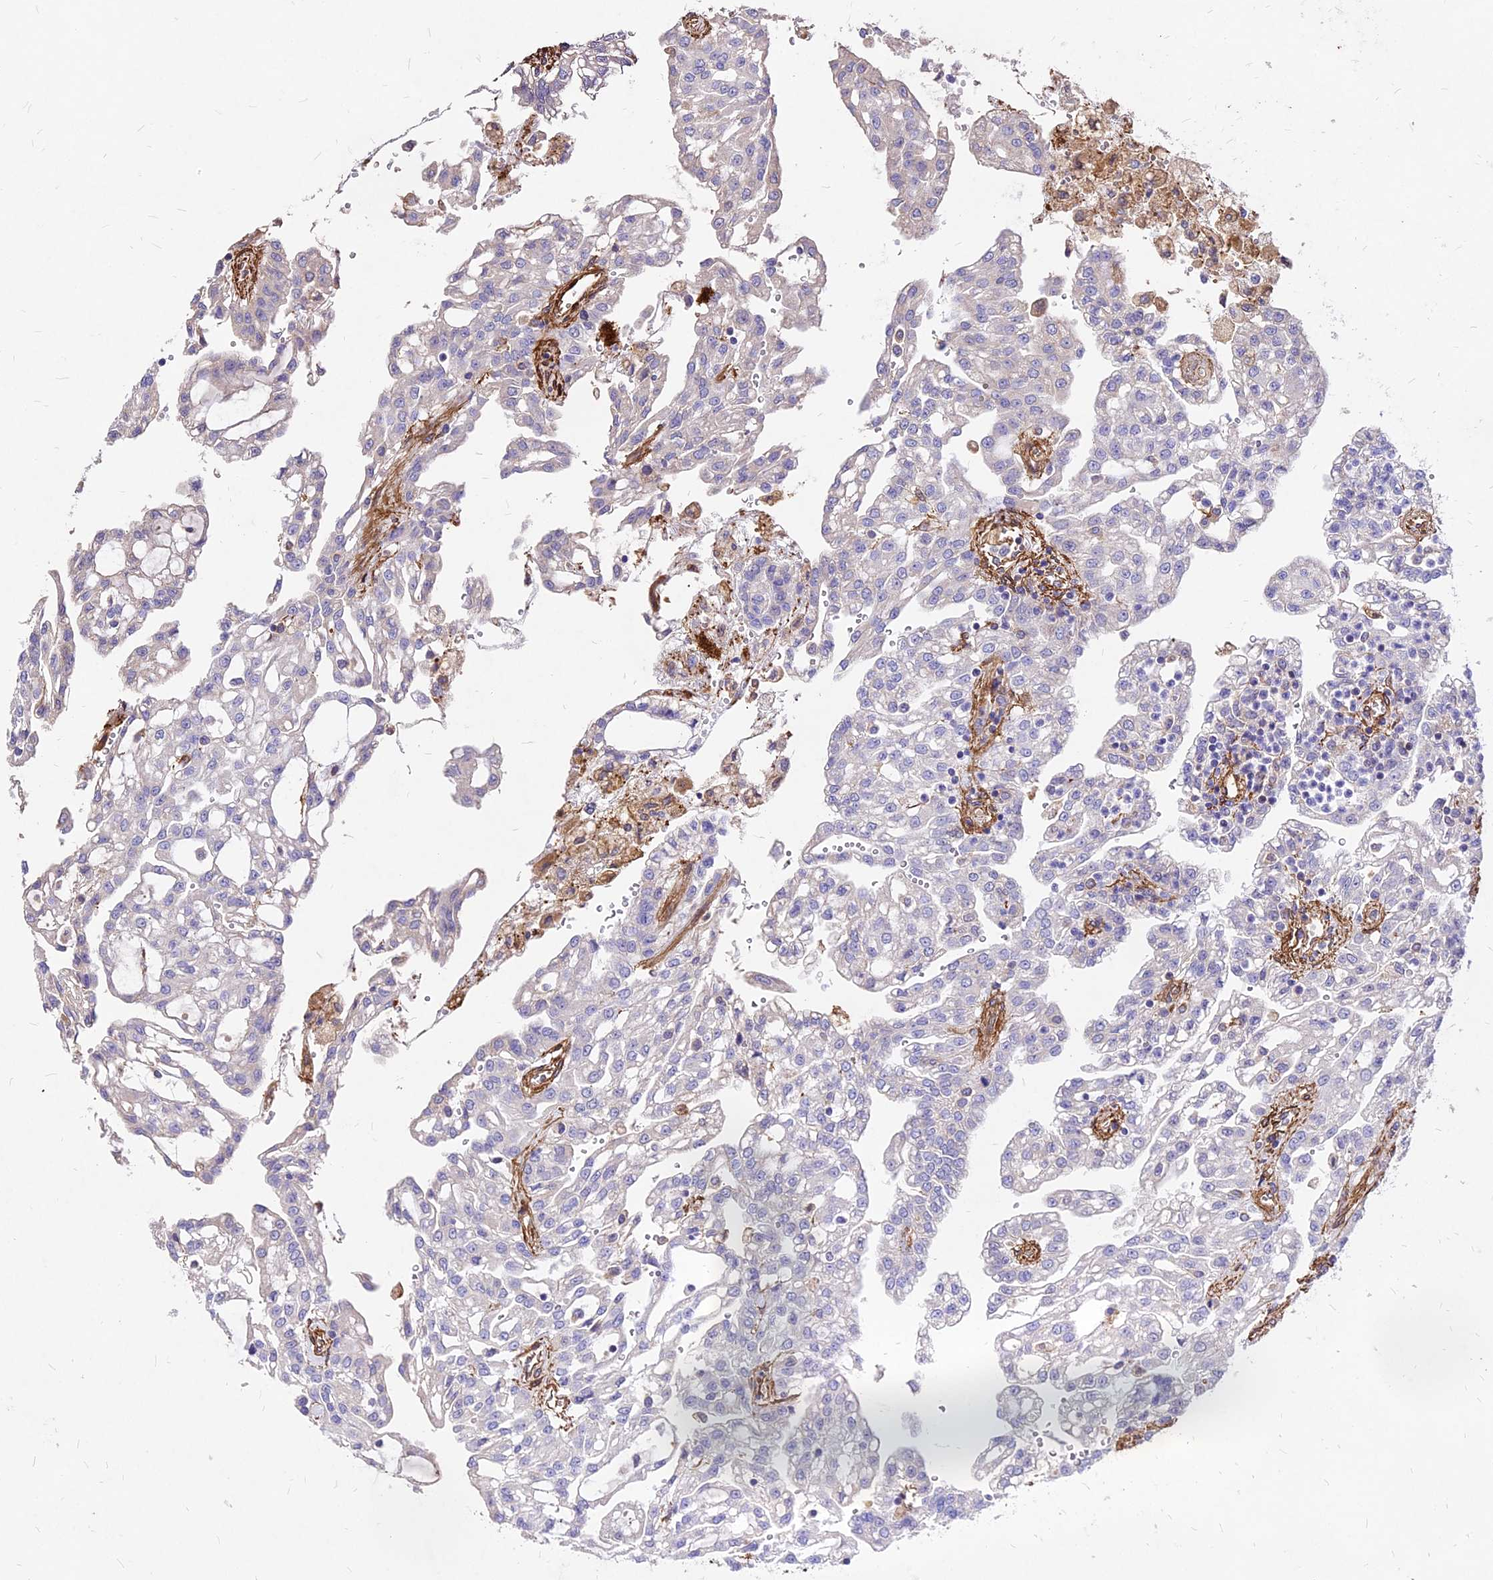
{"staining": {"intensity": "negative", "quantity": "none", "location": "none"}, "tissue": "renal cancer", "cell_type": "Tumor cells", "image_type": "cancer", "snomed": [{"axis": "morphology", "description": "Adenocarcinoma, NOS"}, {"axis": "topography", "description": "Kidney"}], "caption": "High magnification brightfield microscopy of renal adenocarcinoma stained with DAB (brown) and counterstained with hematoxylin (blue): tumor cells show no significant positivity.", "gene": "EFCC1", "patient": {"sex": "male", "age": 63}}